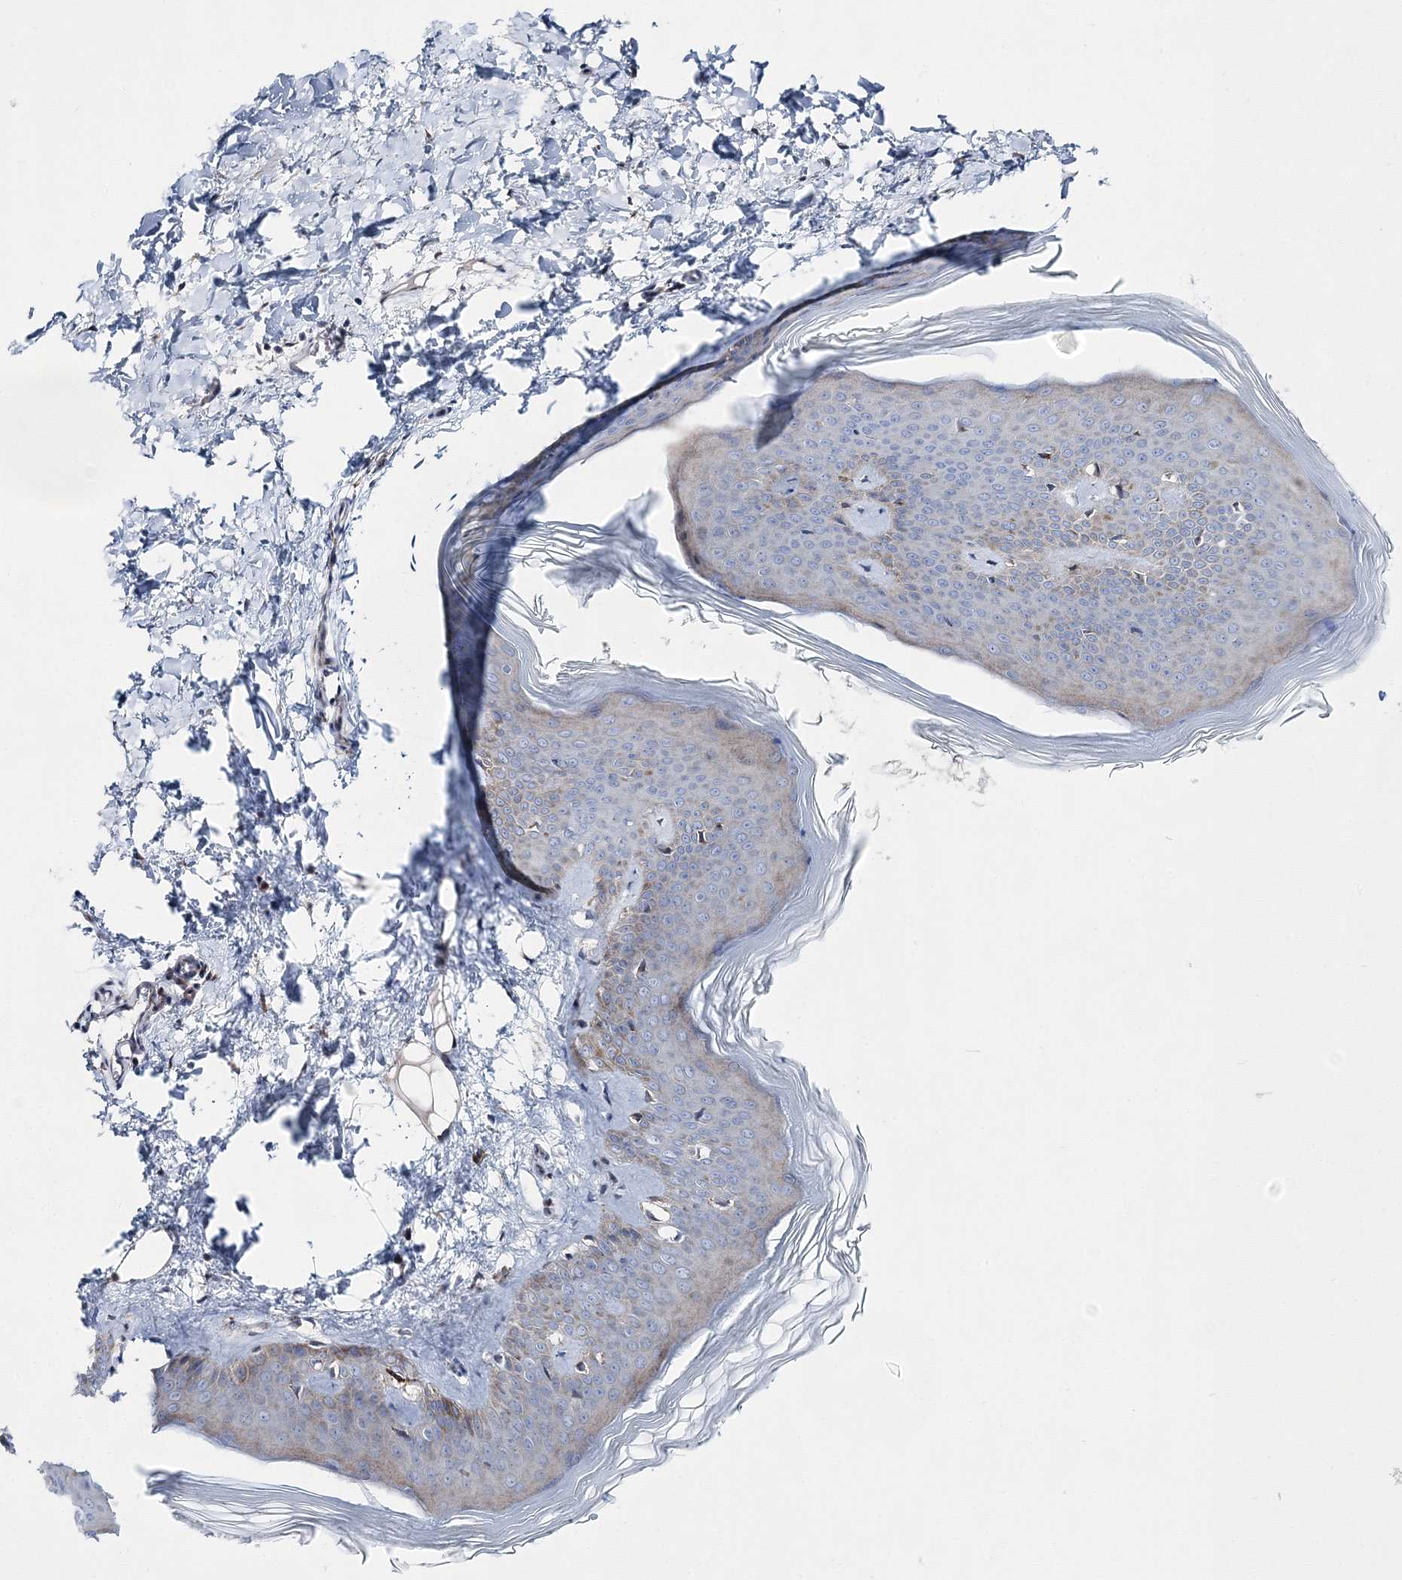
{"staining": {"intensity": "negative", "quantity": "none", "location": "none"}, "tissue": "skin", "cell_type": "Fibroblasts", "image_type": "normal", "snomed": [{"axis": "morphology", "description": "Normal tissue, NOS"}, {"axis": "topography", "description": "Skin"}], "caption": "High magnification brightfield microscopy of normal skin stained with DAB (3,3'-diaminobenzidine) (brown) and counterstained with hematoxylin (blue): fibroblasts show no significant expression.", "gene": "ARHGAP32", "patient": {"sex": "female", "age": 27}}